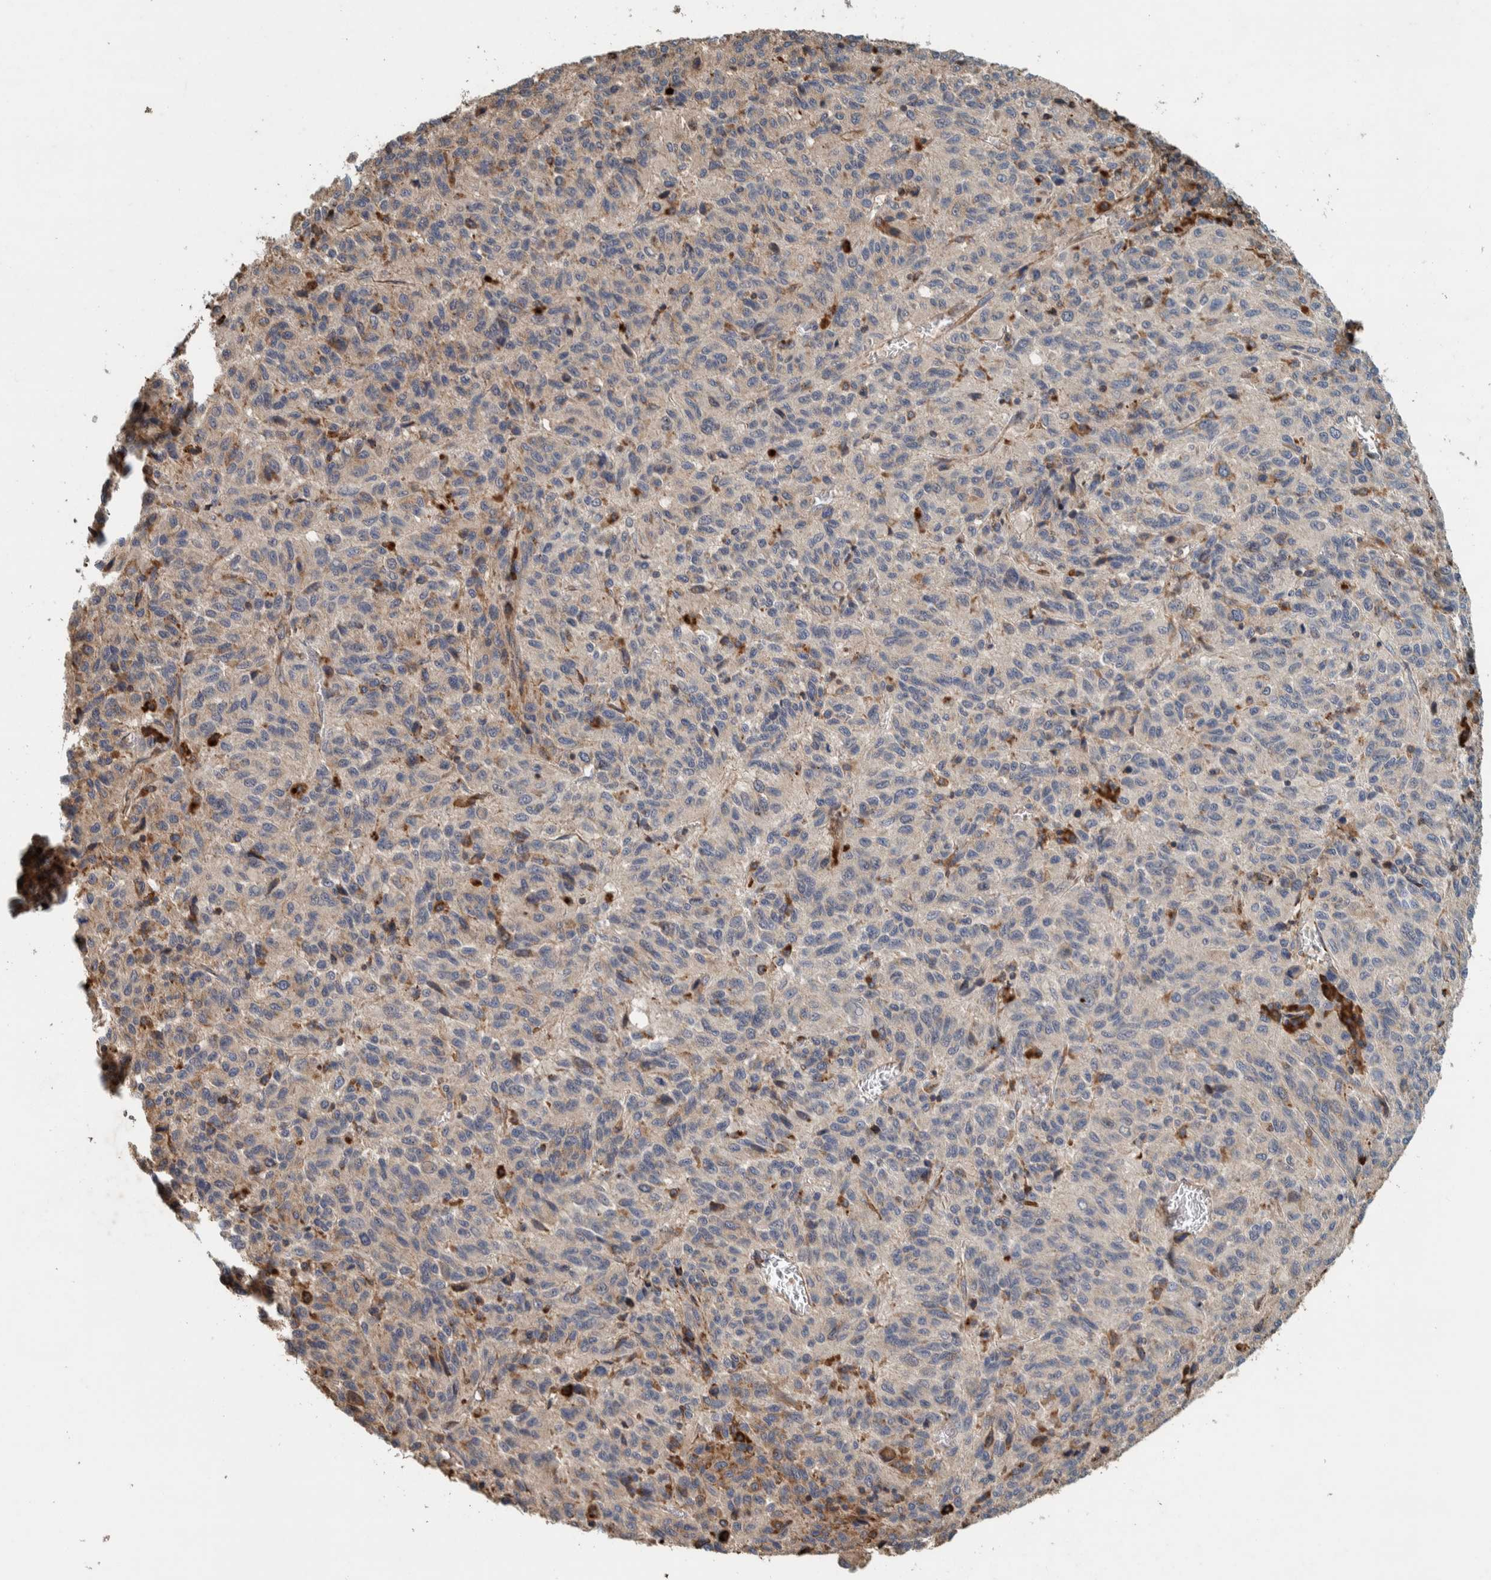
{"staining": {"intensity": "weak", "quantity": "<25%", "location": "cytoplasmic/membranous"}, "tissue": "melanoma", "cell_type": "Tumor cells", "image_type": "cancer", "snomed": [{"axis": "morphology", "description": "Malignant melanoma, Metastatic site"}, {"axis": "topography", "description": "Lung"}], "caption": "The image displays no significant staining in tumor cells of melanoma. The staining is performed using DAB brown chromogen with nuclei counter-stained in using hematoxylin.", "gene": "PLA2G3", "patient": {"sex": "male", "age": 64}}